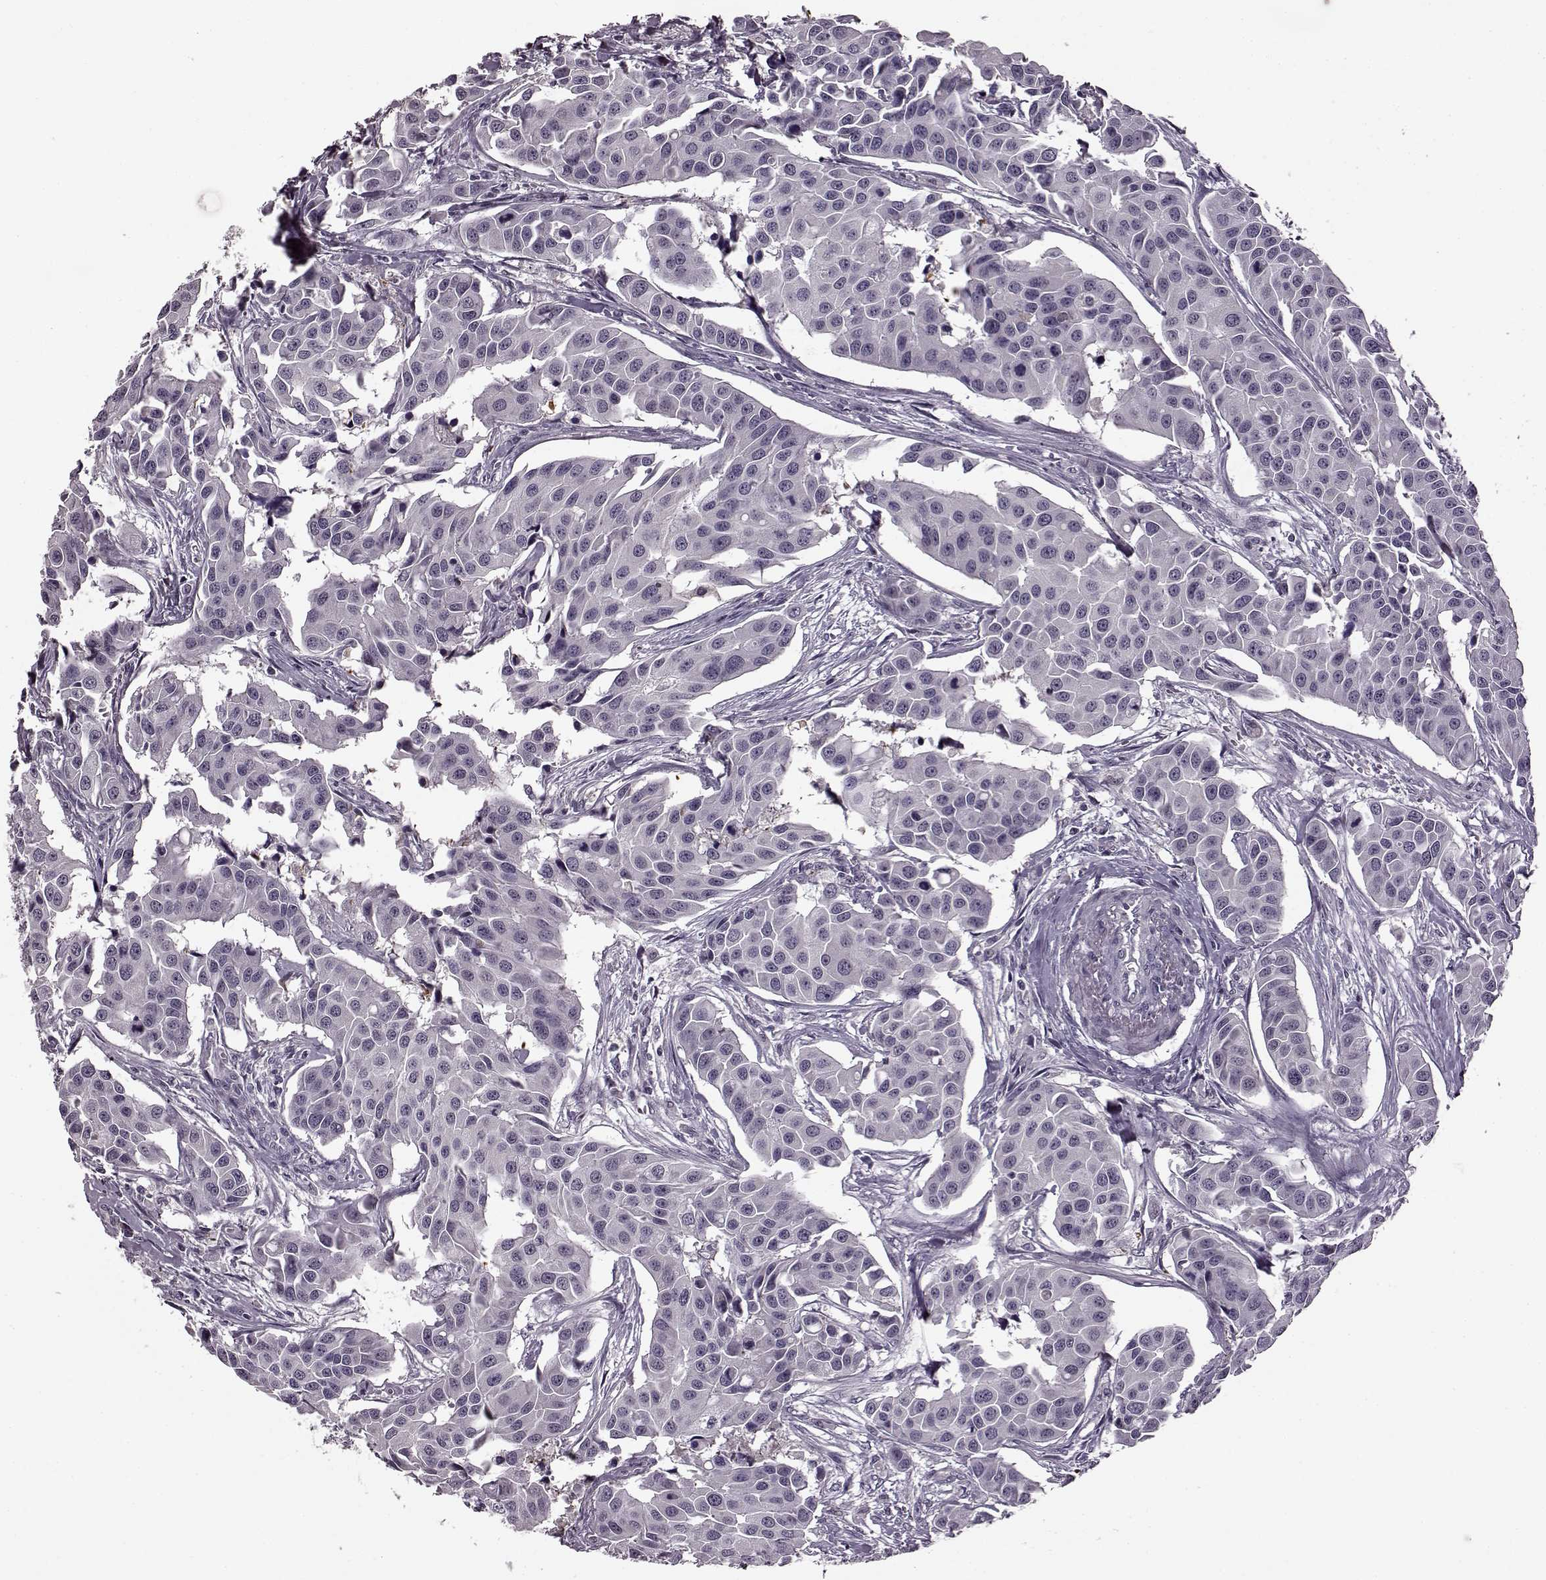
{"staining": {"intensity": "negative", "quantity": "none", "location": "none"}, "tissue": "head and neck cancer", "cell_type": "Tumor cells", "image_type": "cancer", "snomed": [{"axis": "morphology", "description": "Adenocarcinoma, NOS"}, {"axis": "topography", "description": "Head-Neck"}], "caption": "This is an IHC micrograph of human head and neck cancer (adenocarcinoma). There is no expression in tumor cells.", "gene": "CNGA3", "patient": {"sex": "male", "age": 76}}